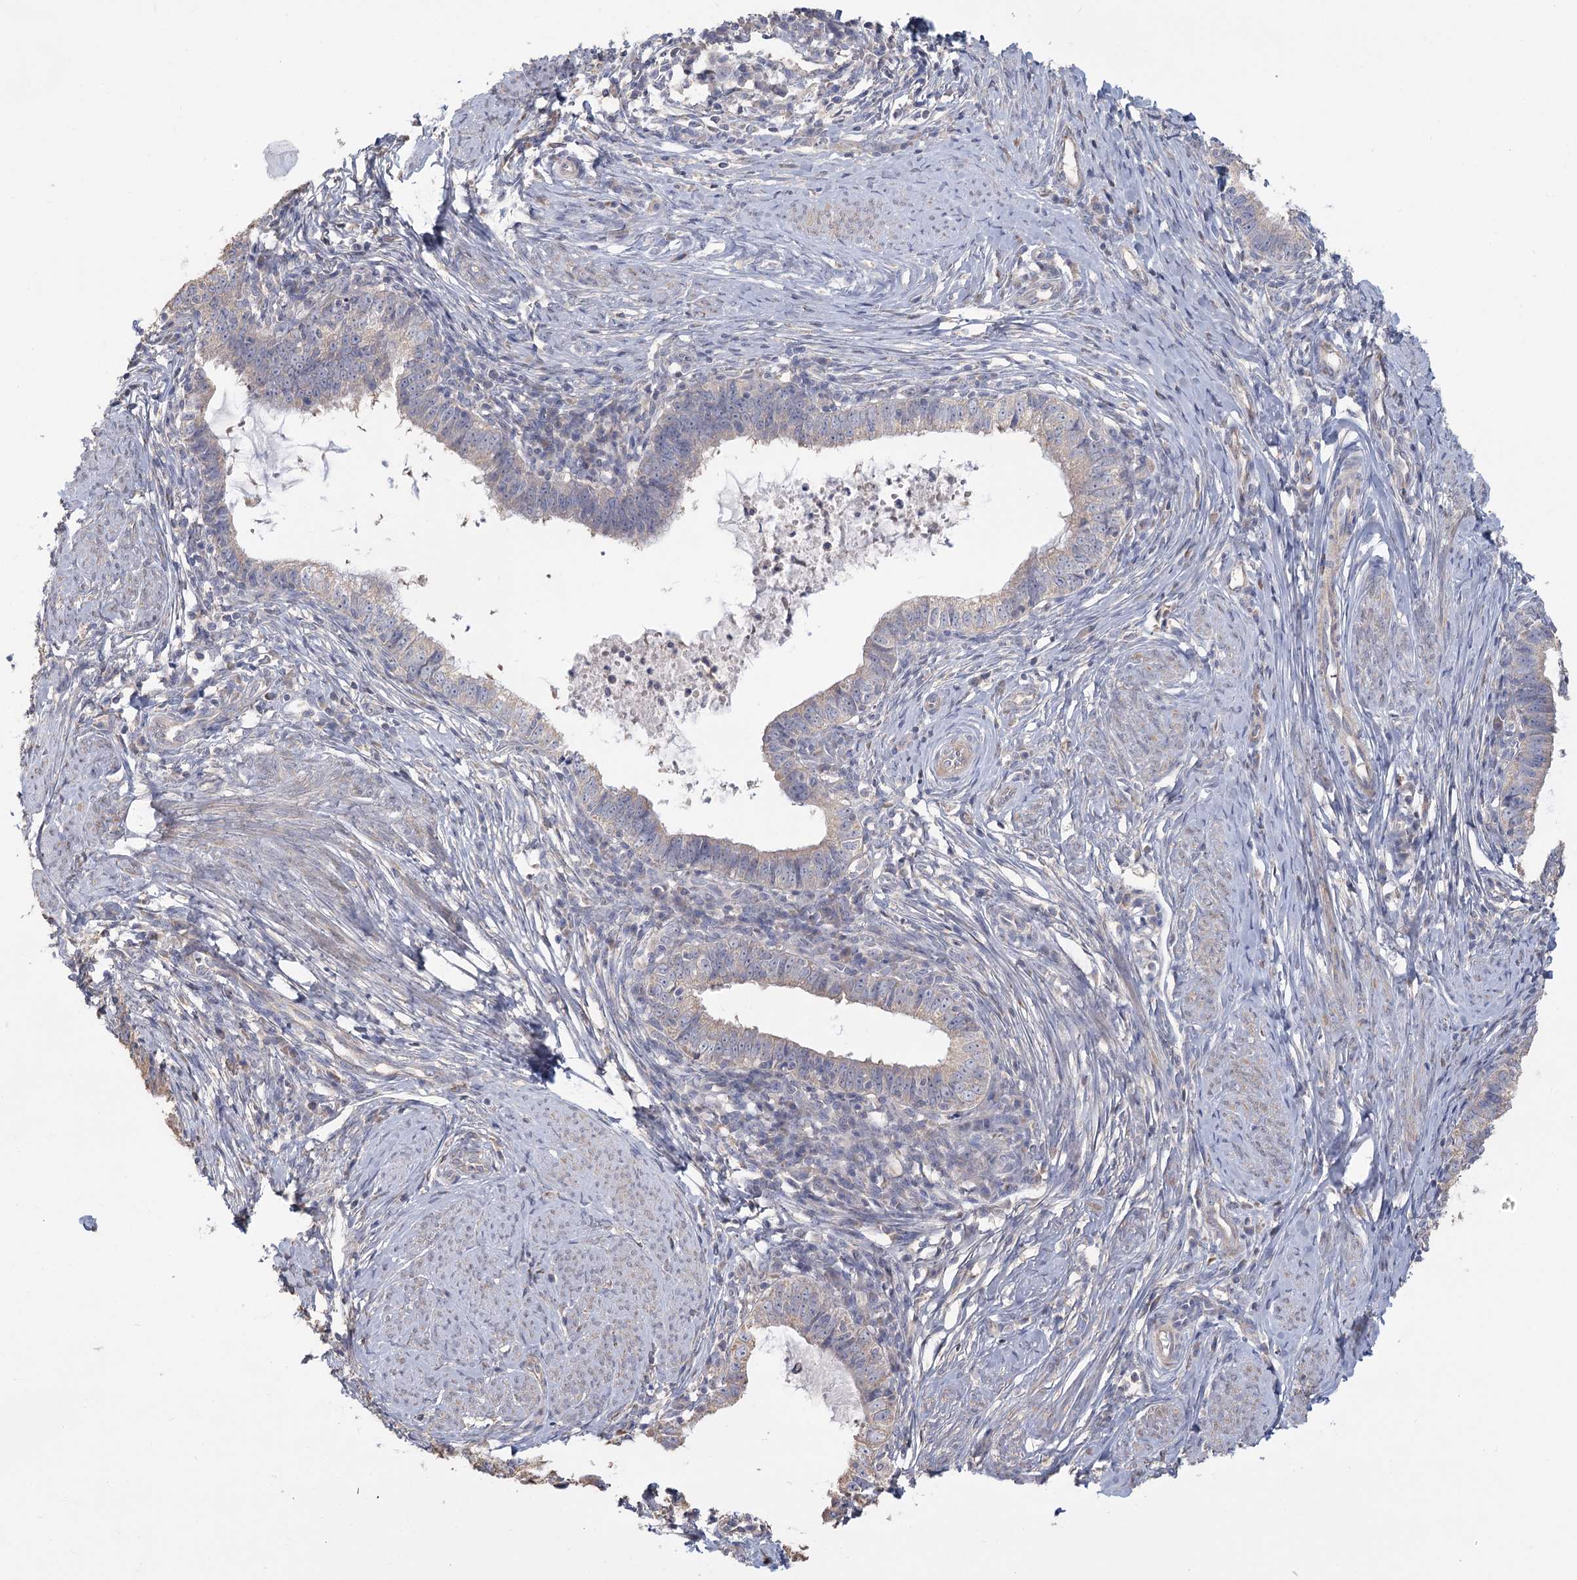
{"staining": {"intensity": "negative", "quantity": "none", "location": "none"}, "tissue": "cervical cancer", "cell_type": "Tumor cells", "image_type": "cancer", "snomed": [{"axis": "morphology", "description": "Adenocarcinoma, NOS"}, {"axis": "topography", "description": "Cervix"}], "caption": "Image shows no protein staining in tumor cells of cervical cancer (adenocarcinoma) tissue.", "gene": "CNTLN", "patient": {"sex": "female", "age": 36}}